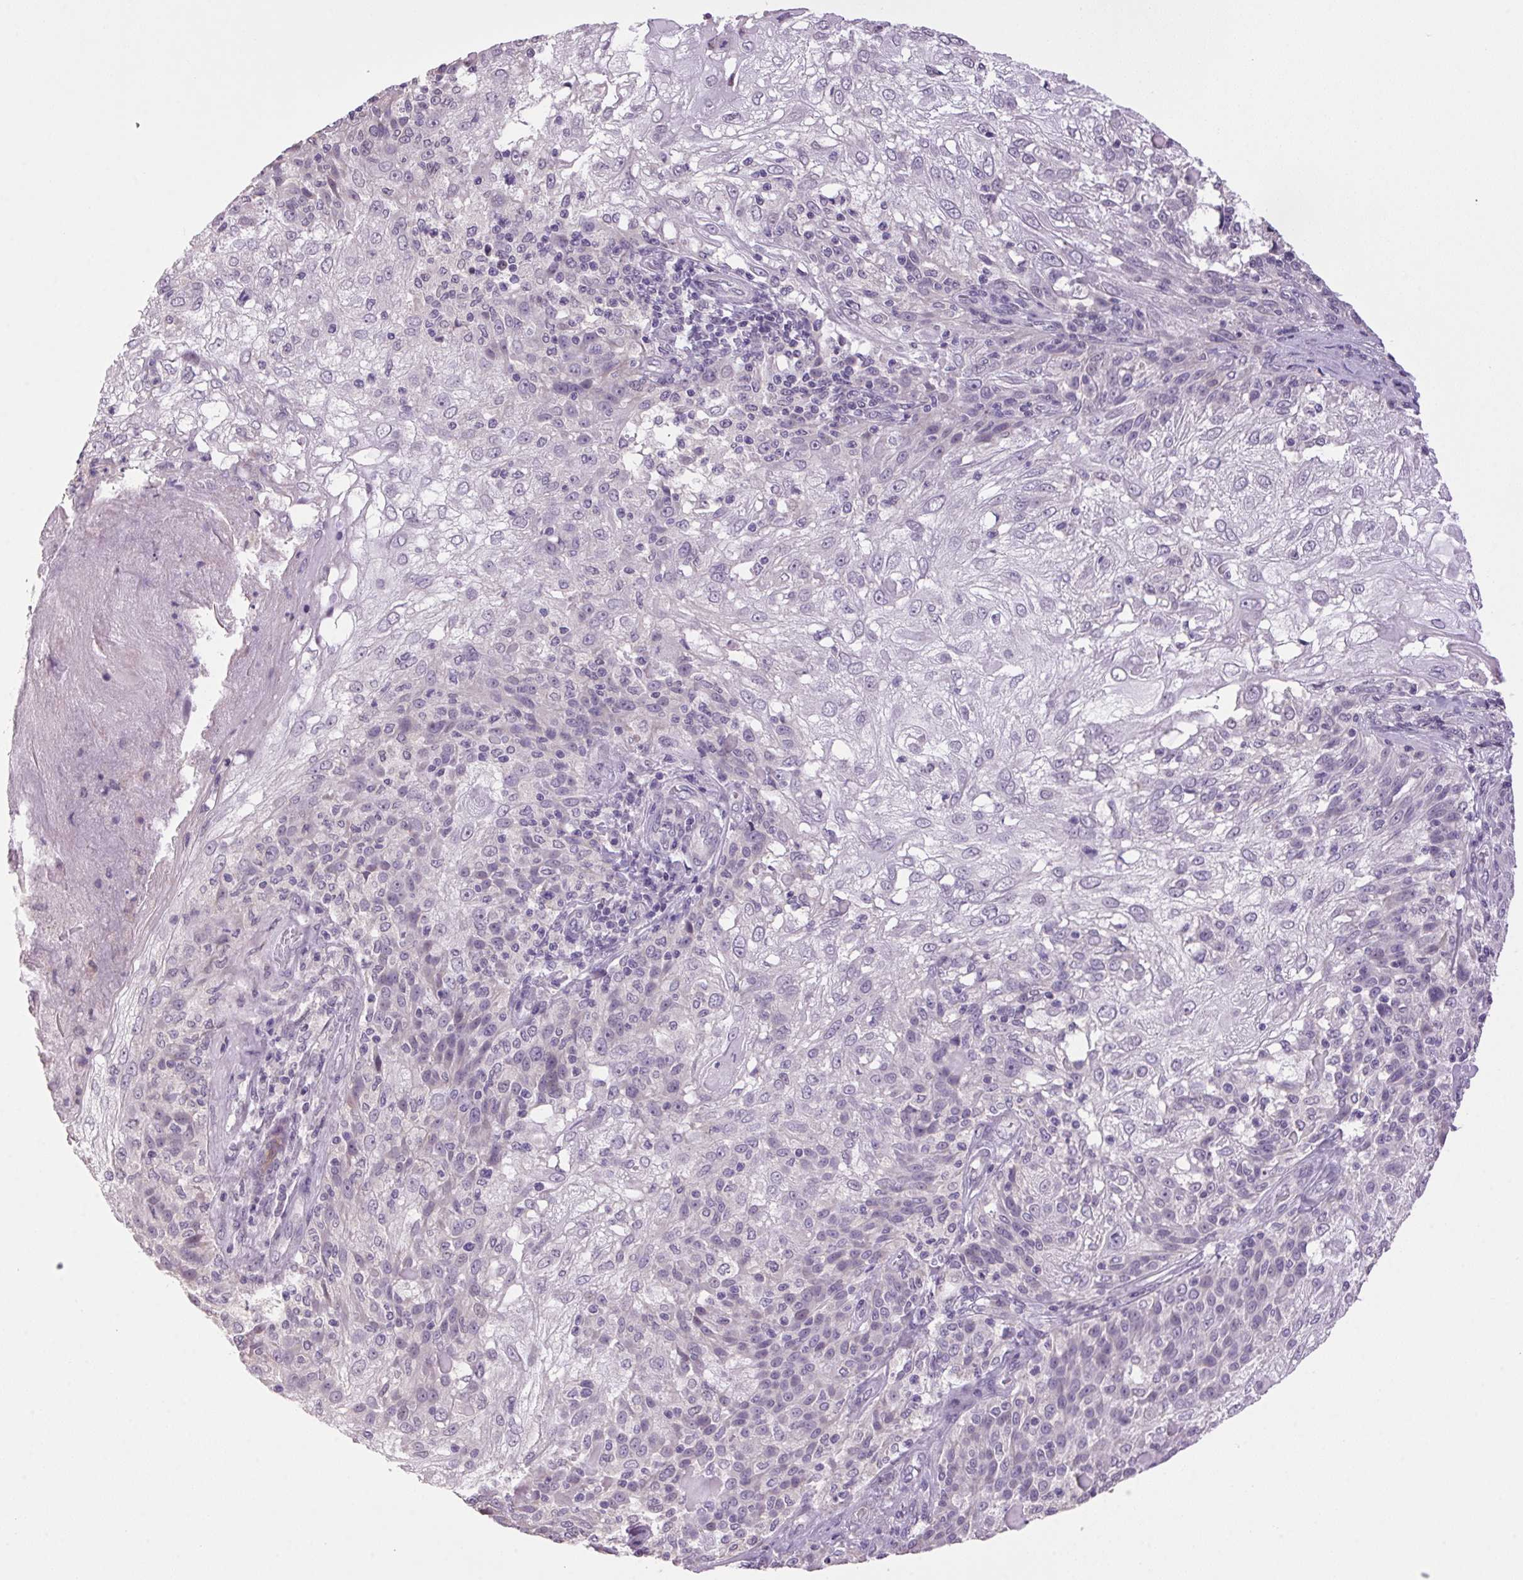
{"staining": {"intensity": "negative", "quantity": "none", "location": "none"}, "tissue": "skin cancer", "cell_type": "Tumor cells", "image_type": "cancer", "snomed": [{"axis": "morphology", "description": "Normal tissue, NOS"}, {"axis": "morphology", "description": "Squamous cell carcinoma, NOS"}, {"axis": "topography", "description": "Skin"}], "caption": "Tumor cells show no significant protein expression in skin cancer (squamous cell carcinoma). The staining was performed using DAB (3,3'-diaminobenzidine) to visualize the protein expression in brown, while the nuclei were stained in blue with hematoxylin (Magnification: 20x).", "gene": "VWA3B", "patient": {"sex": "female", "age": 83}}